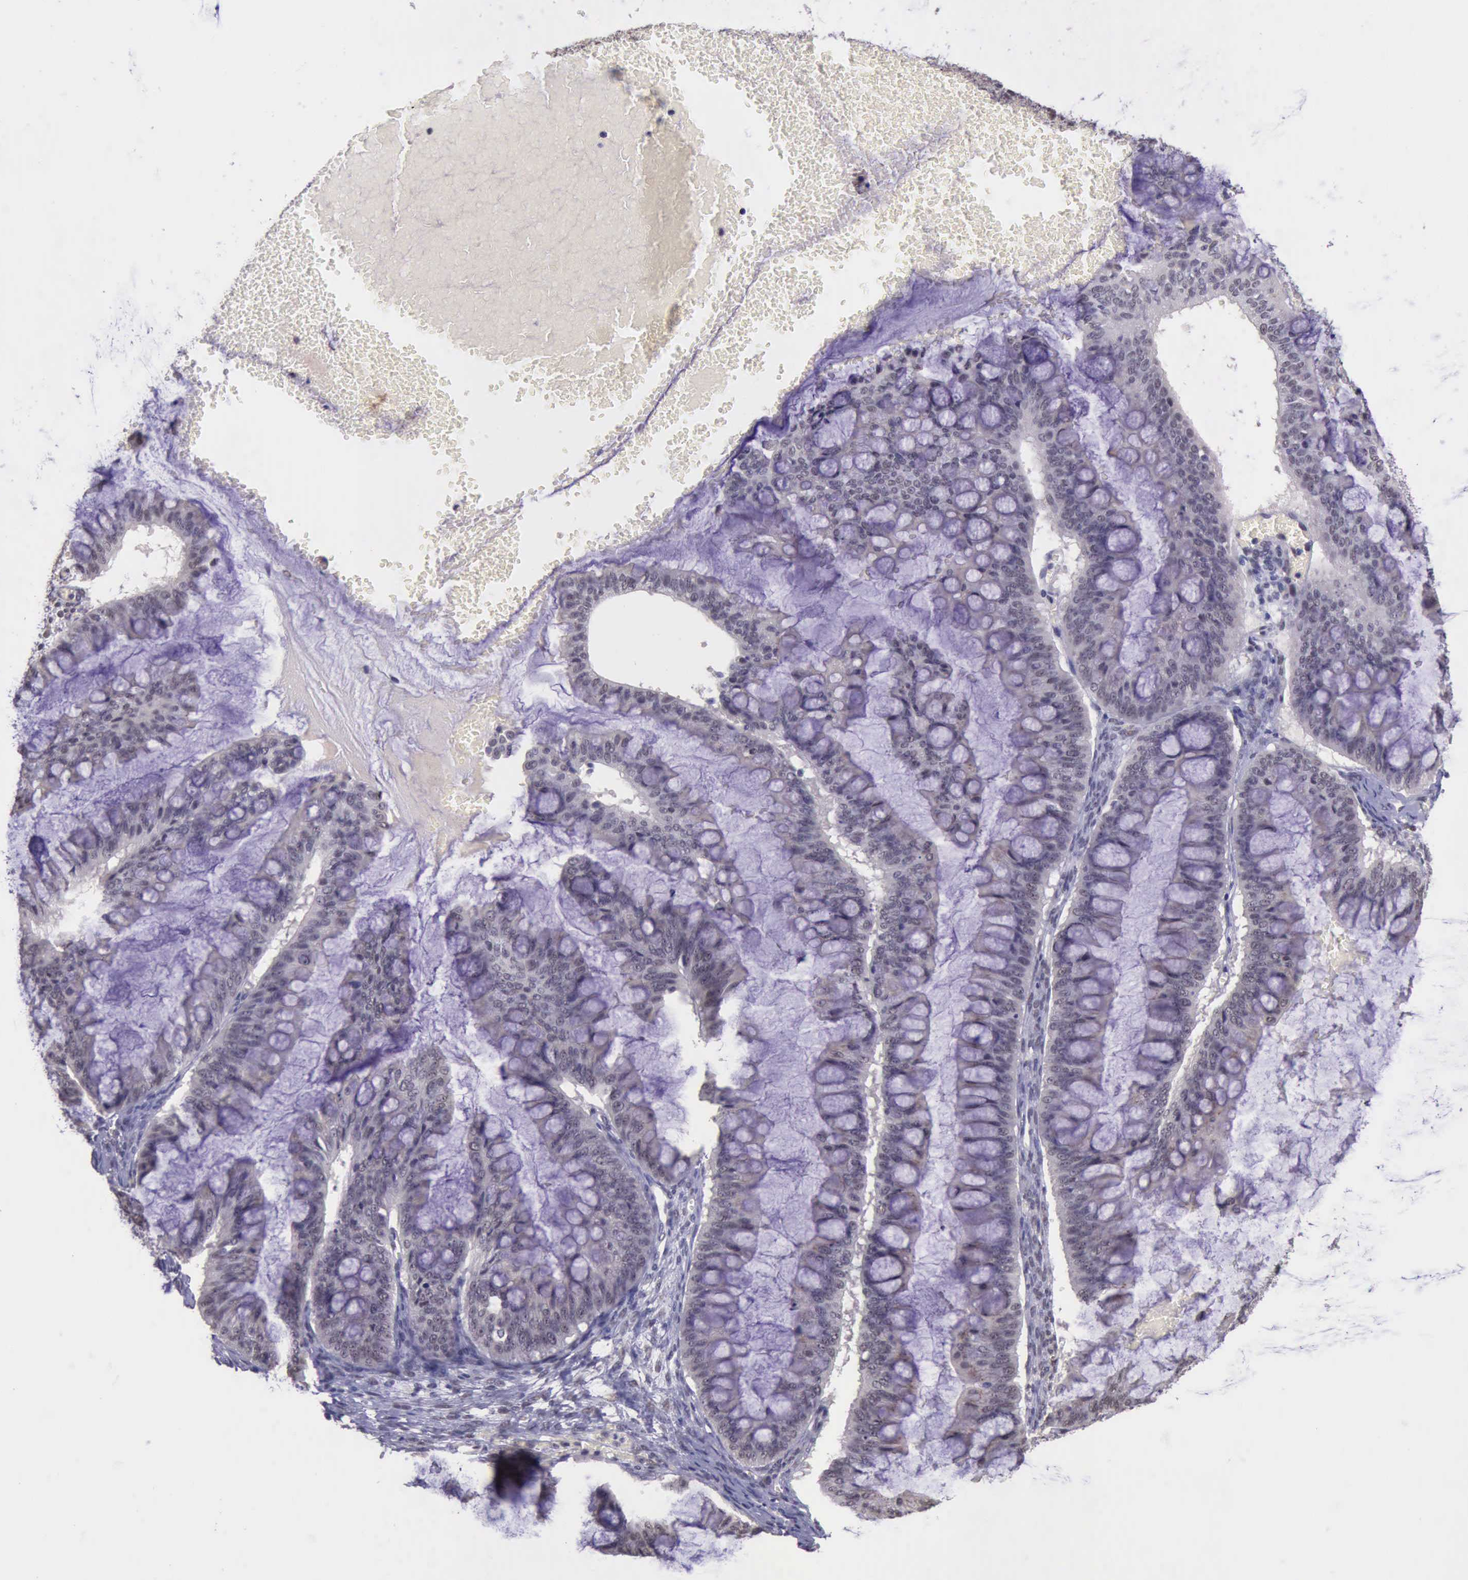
{"staining": {"intensity": "weak", "quantity": ">75%", "location": "nuclear"}, "tissue": "ovarian cancer", "cell_type": "Tumor cells", "image_type": "cancer", "snomed": [{"axis": "morphology", "description": "Cystadenocarcinoma, mucinous, NOS"}, {"axis": "topography", "description": "Ovary"}], "caption": "Ovarian cancer (mucinous cystadenocarcinoma) stained with a brown dye demonstrates weak nuclear positive staining in approximately >75% of tumor cells.", "gene": "PRPF39", "patient": {"sex": "female", "age": 73}}